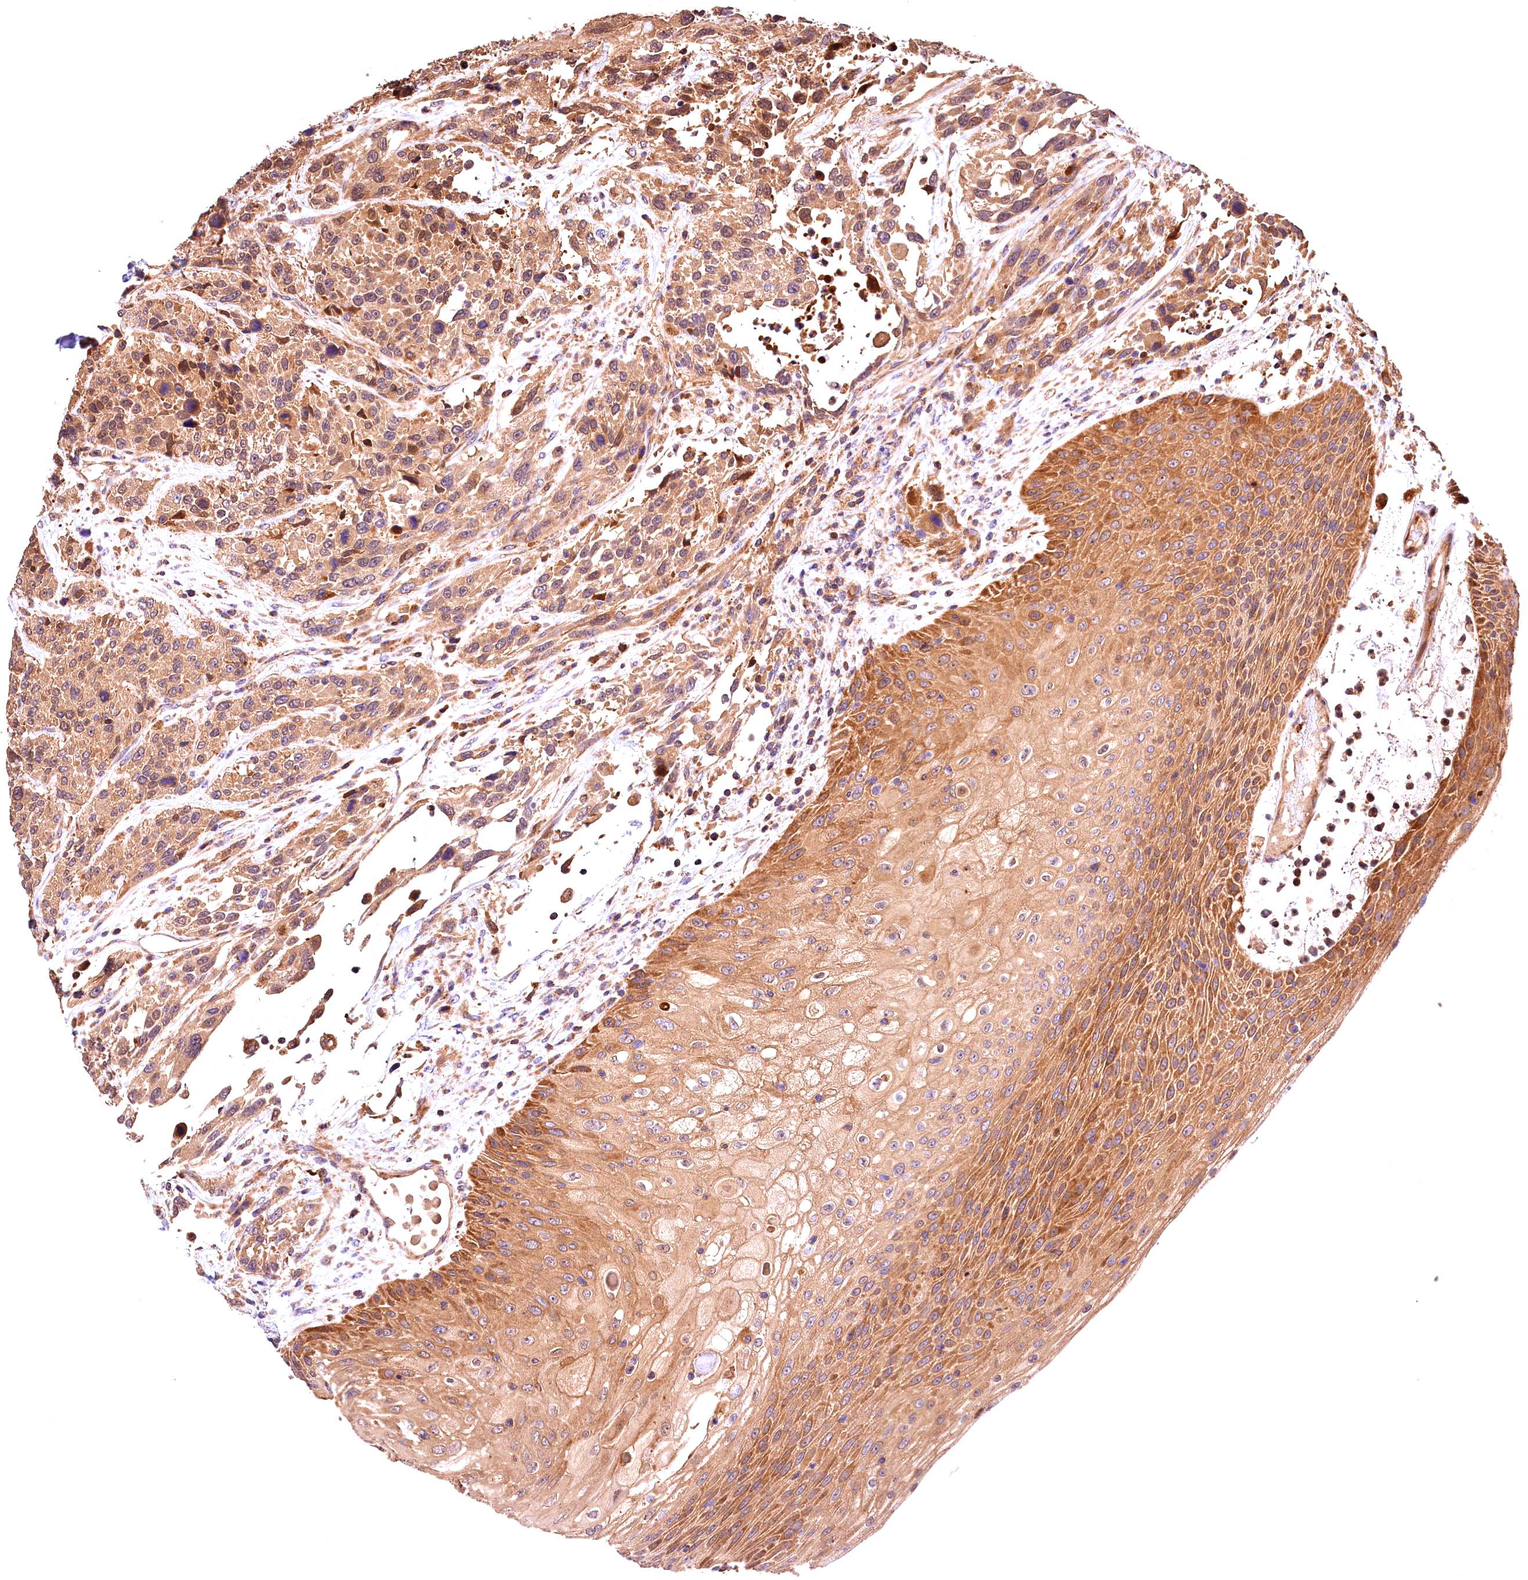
{"staining": {"intensity": "moderate", "quantity": ">75%", "location": "cytoplasmic/membranous"}, "tissue": "urothelial cancer", "cell_type": "Tumor cells", "image_type": "cancer", "snomed": [{"axis": "morphology", "description": "Urothelial carcinoma, High grade"}, {"axis": "topography", "description": "Urinary bladder"}], "caption": "Protein expression analysis of urothelial cancer reveals moderate cytoplasmic/membranous positivity in approximately >75% of tumor cells.", "gene": "KPTN", "patient": {"sex": "female", "age": 70}}